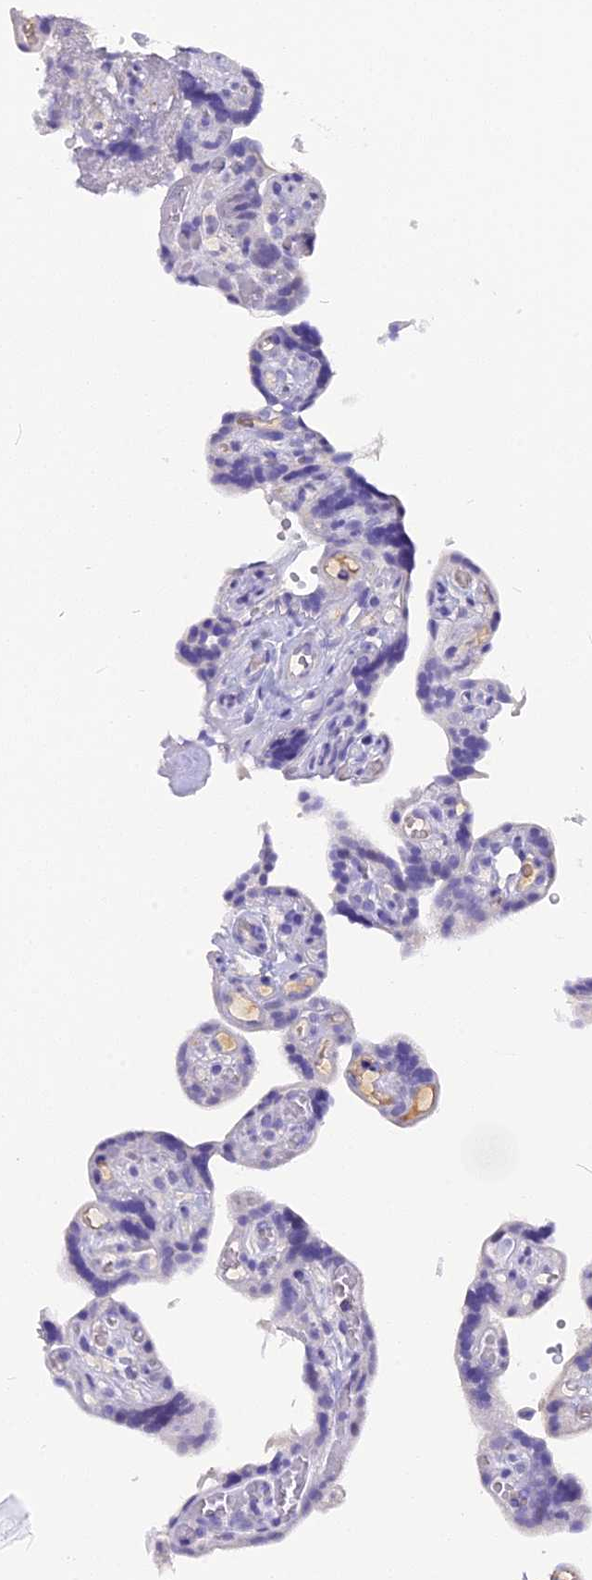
{"staining": {"intensity": "negative", "quantity": "none", "location": "none"}, "tissue": "placenta", "cell_type": "Decidual cells", "image_type": "normal", "snomed": [{"axis": "morphology", "description": "Normal tissue, NOS"}, {"axis": "topography", "description": "Placenta"}], "caption": "Decidual cells show no significant staining in benign placenta.", "gene": "NKPD1", "patient": {"sex": "female", "age": 30}}